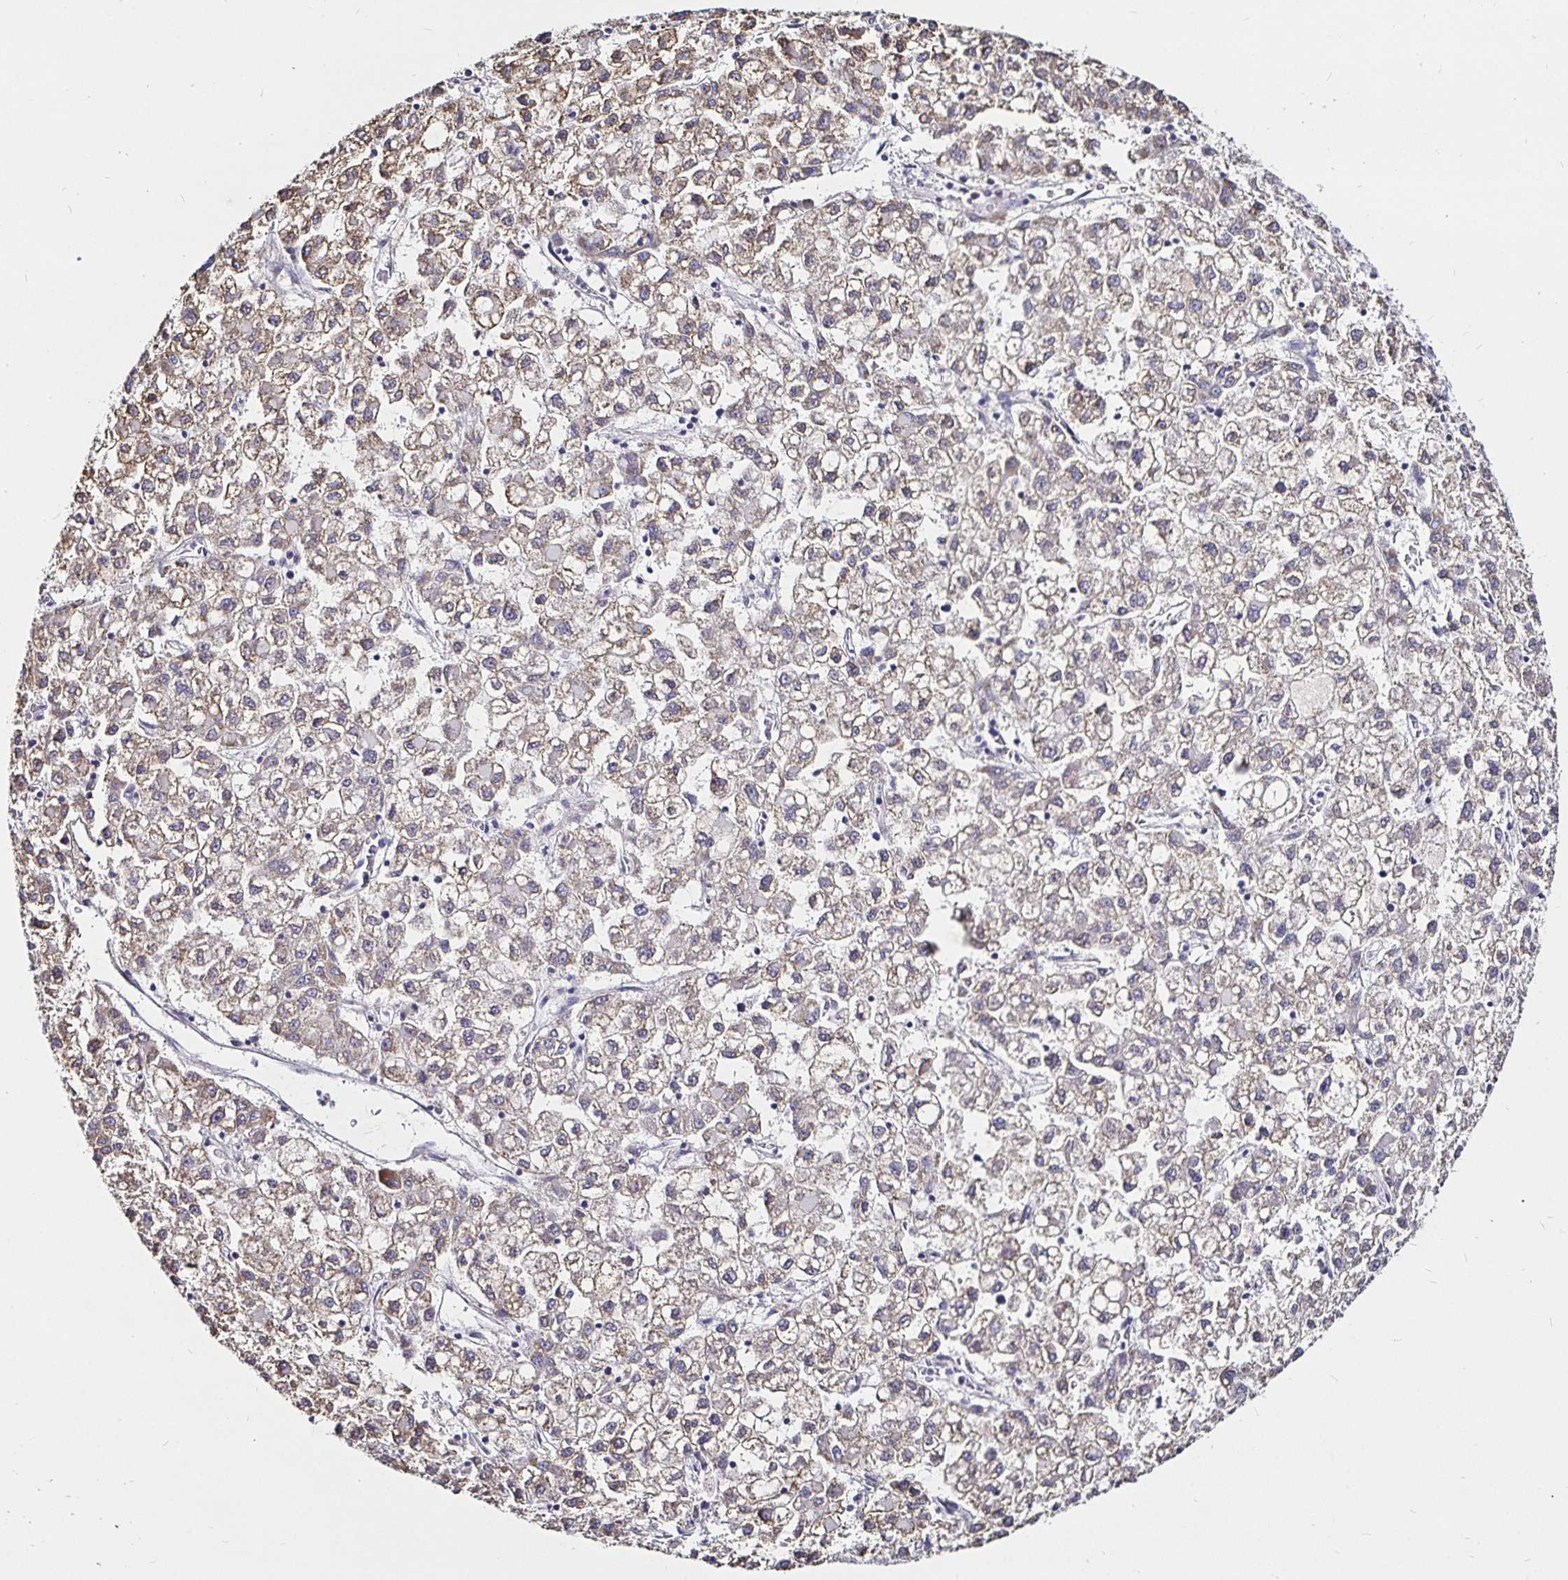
{"staining": {"intensity": "weak", "quantity": "25%-75%", "location": "cytoplasmic/membranous"}, "tissue": "liver cancer", "cell_type": "Tumor cells", "image_type": "cancer", "snomed": [{"axis": "morphology", "description": "Carcinoma, Hepatocellular, NOS"}, {"axis": "topography", "description": "Liver"}], "caption": "A photomicrograph of human liver hepatocellular carcinoma stained for a protein displays weak cytoplasmic/membranous brown staining in tumor cells.", "gene": "PGAM2", "patient": {"sex": "male", "age": 40}}